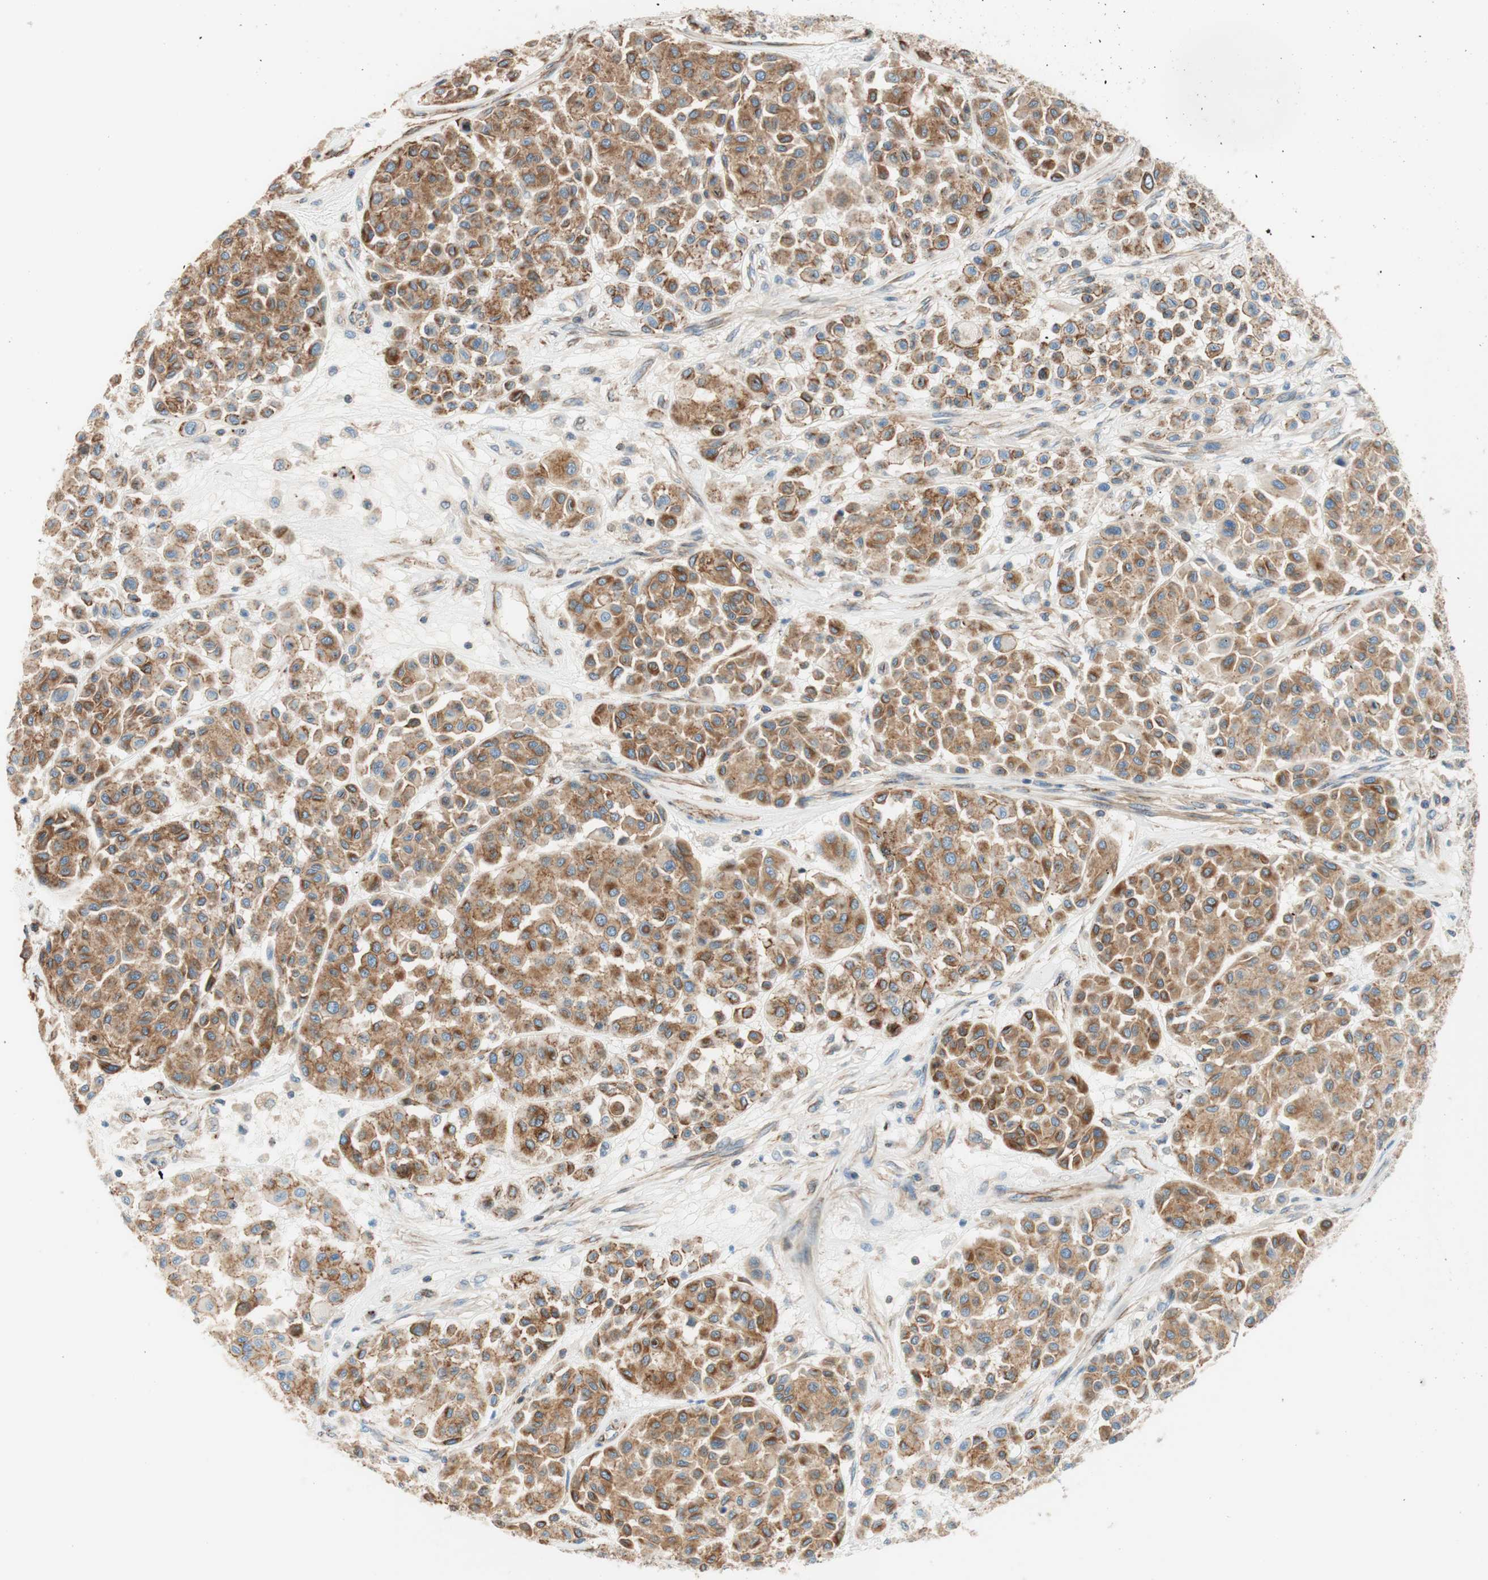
{"staining": {"intensity": "moderate", "quantity": ">75%", "location": "cytoplasmic/membranous"}, "tissue": "melanoma", "cell_type": "Tumor cells", "image_type": "cancer", "snomed": [{"axis": "morphology", "description": "Malignant melanoma, Metastatic site"}, {"axis": "topography", "description": "Soft tissue"}], "caption": "Brown immunohistochemical staining in melanoma displays moderate cytoplasmic/membranous expression in approximately >75% of tumor cells.", "gene": "VPS26A", "patient": {"sex": "male", "age": 41}}